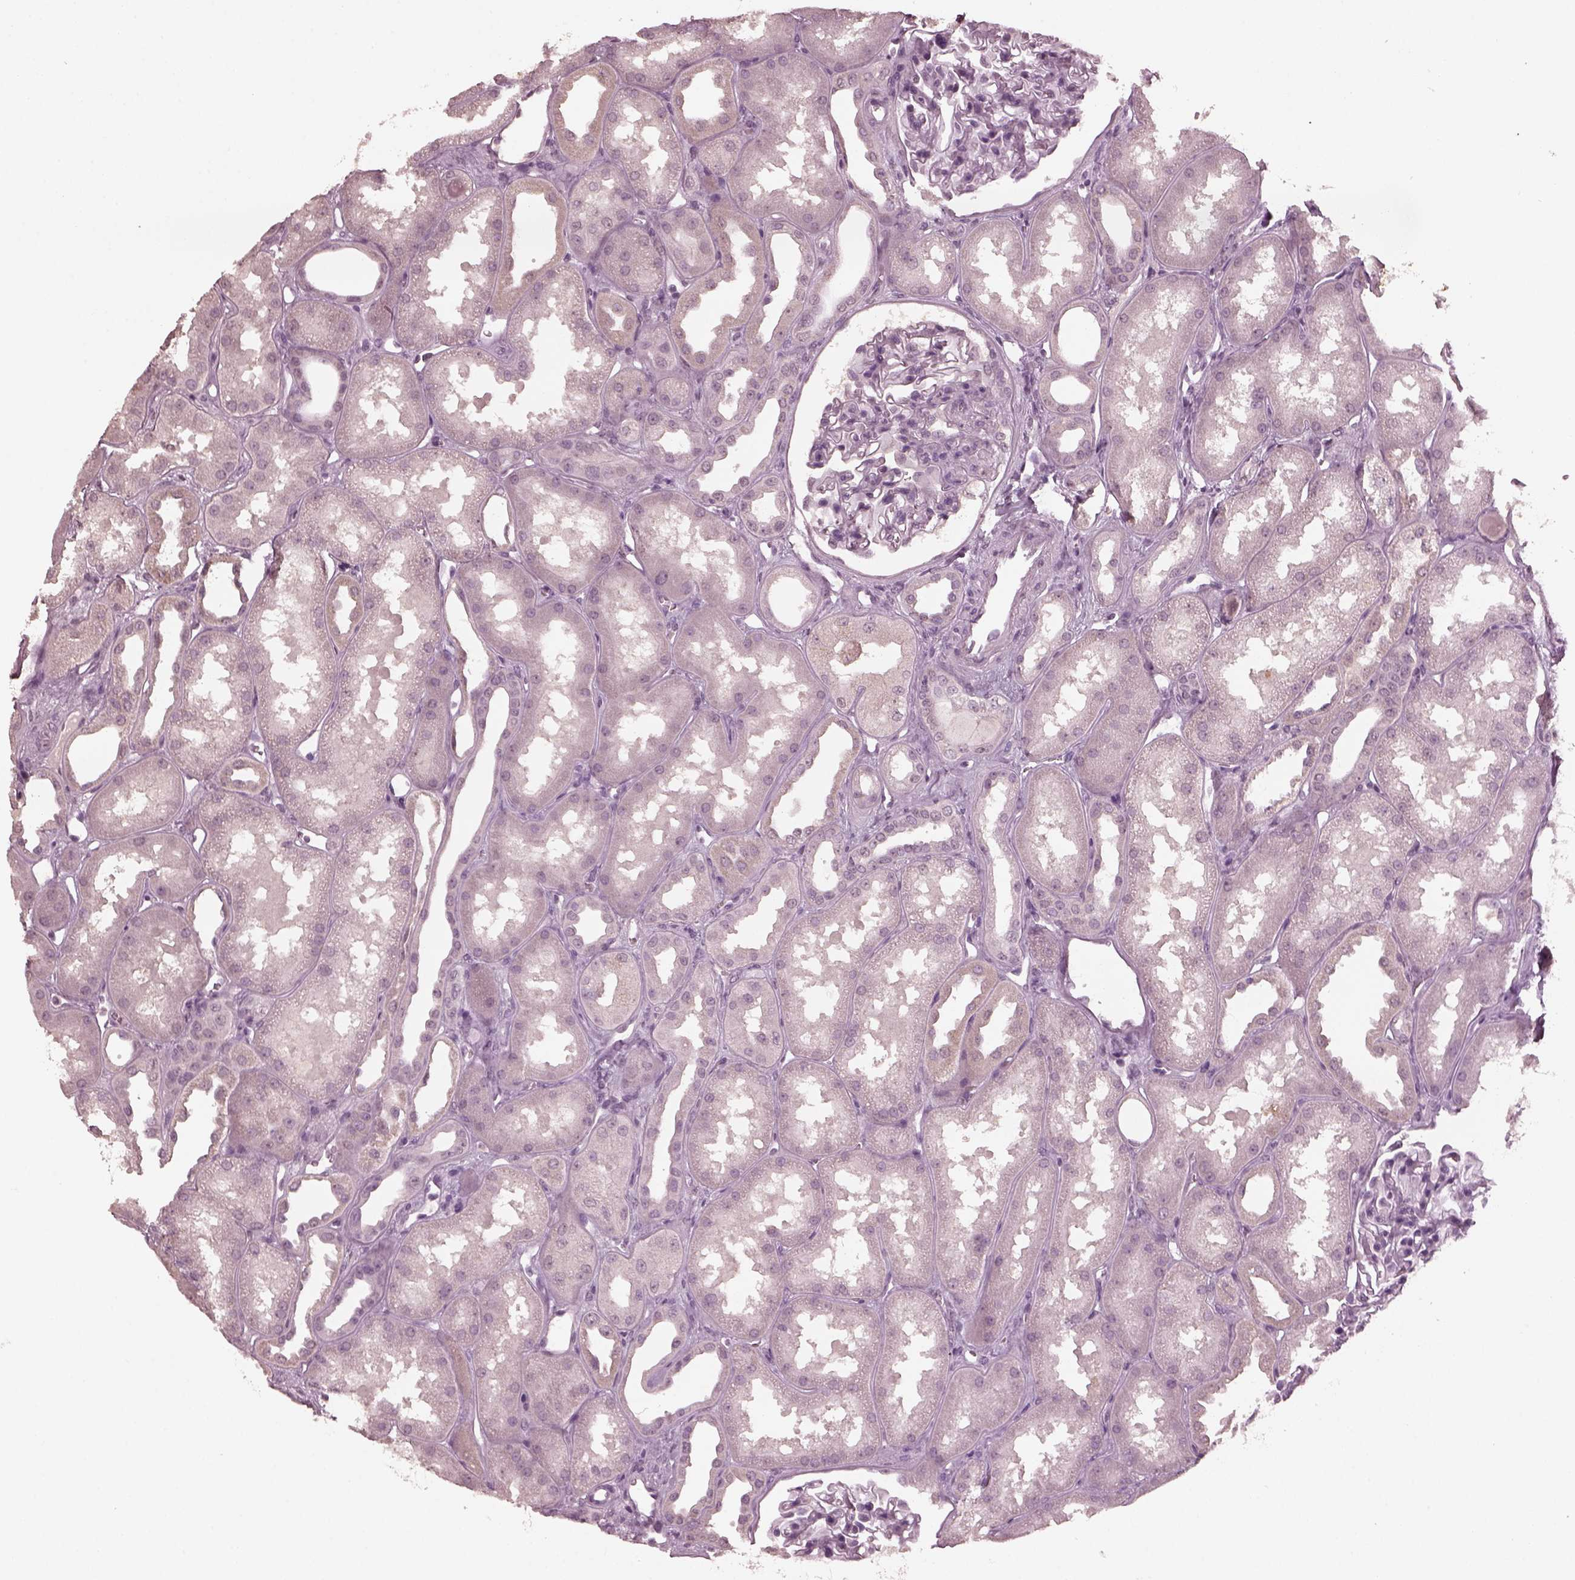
{"staining": {"intensity": "negative", "quantity": "none", "location": "none"}, "tissue": "kidney", "cell_type": "Cells in glomeruli", "image_type": "normal", "snomed": [{"axis": "morphology", "description": "Normal tissue, NOS"}, {"axis": "topography", "description": "Kidney"}], "caption": "A micrograph of kidney stained for a protein displays no brown staining in cells in glomeruli.", "gene": "KRT79", "patient": {"sex": "male", "age": 61}}